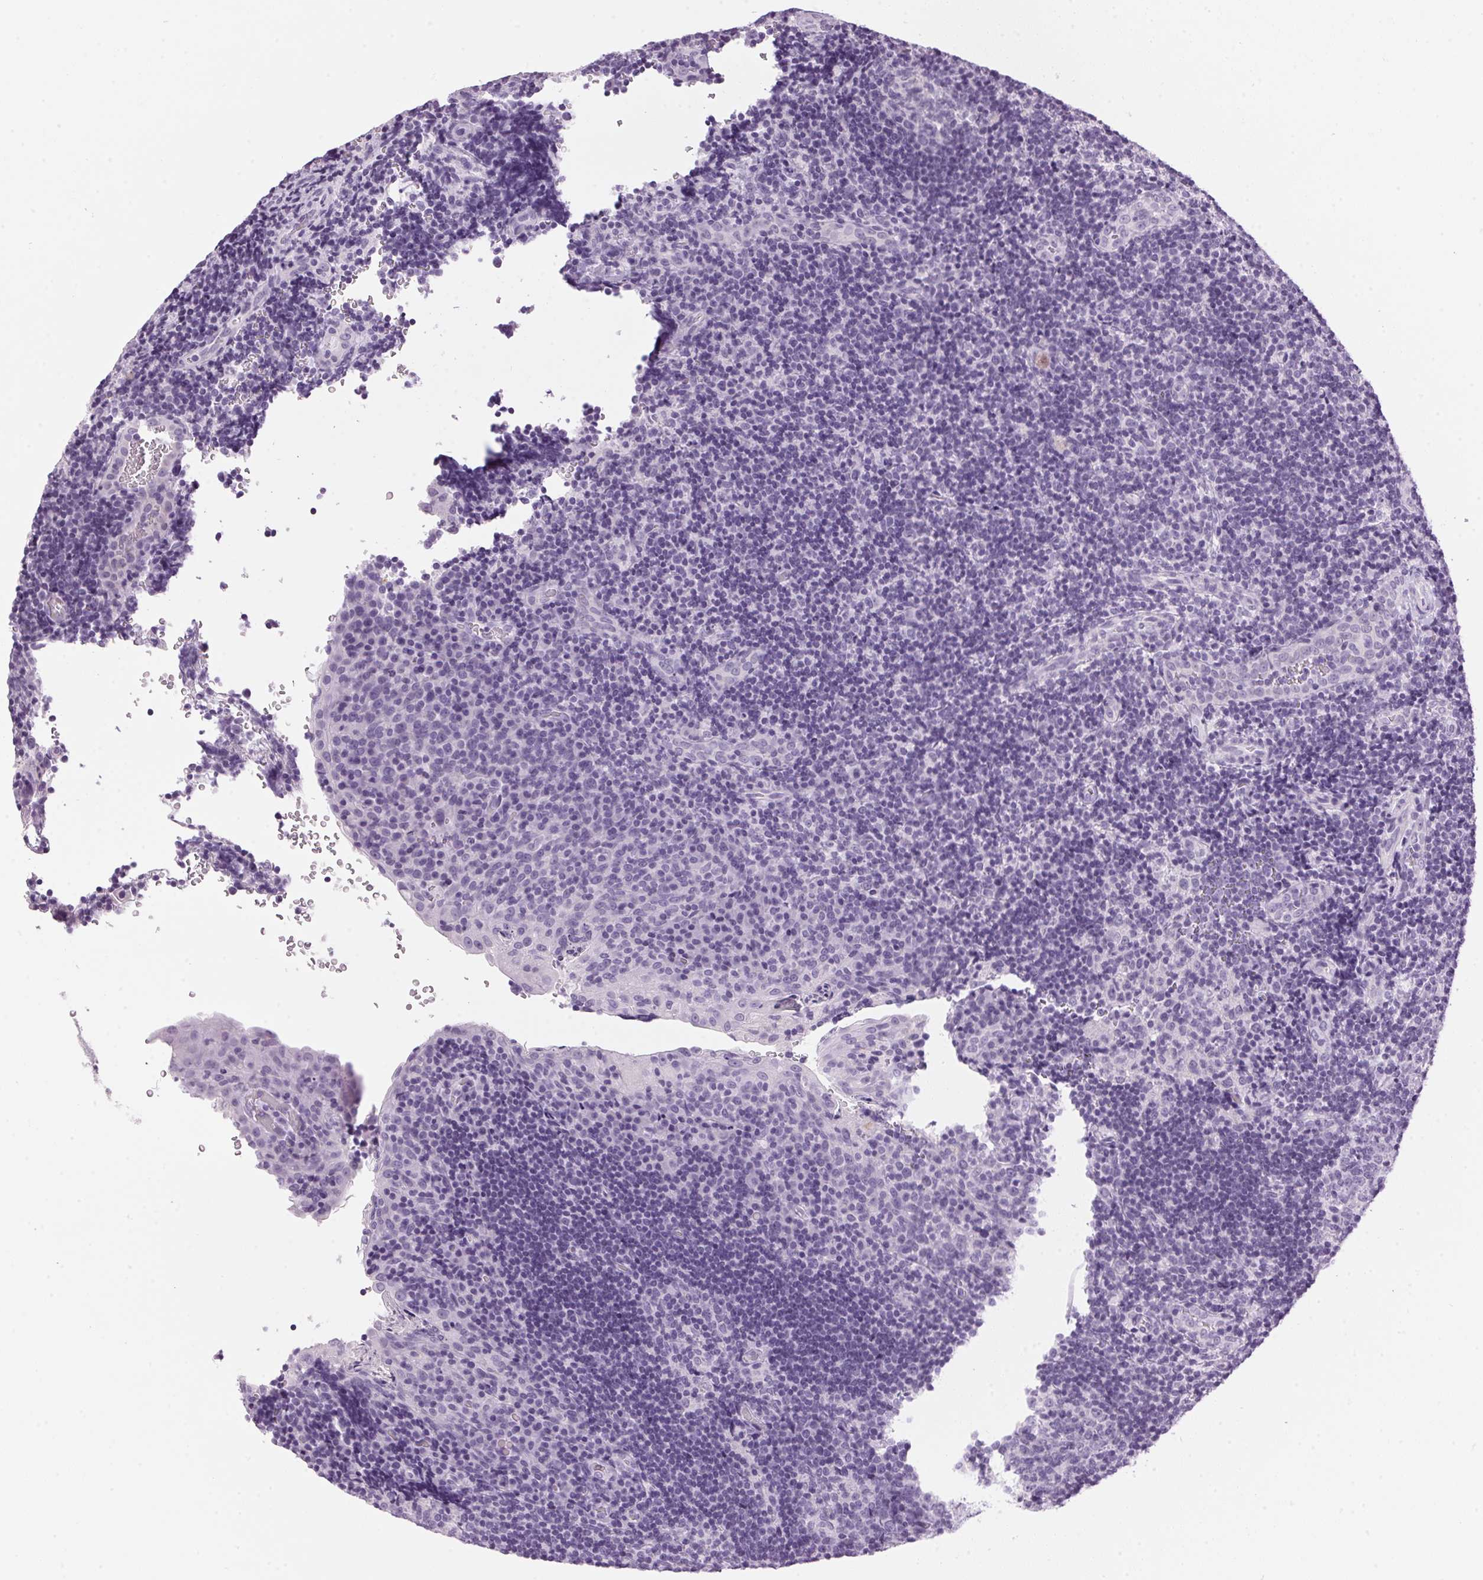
{"staining": {"intensity": "negative", "quantity": "none", "location": "none"}, "tissue": "tonsil", "cell_type": "Germinal center cells", "image_type": "normal", "snomed": [{"axis": "morphology", "description": "Normal tissue, NOS"}, {"axis": "topography", "description": "Tonsil"}], "caption": "Immunohistochemistry histopathology image of benign tonsil: human tonsil stained with DAB (3,3'-diaminobenzidine) exhibits no significant protein staining in germinal center cells. (DAB IHC, high magnification).", "gene": "SP7", "patient": {"sex": "male", "age": 17}}